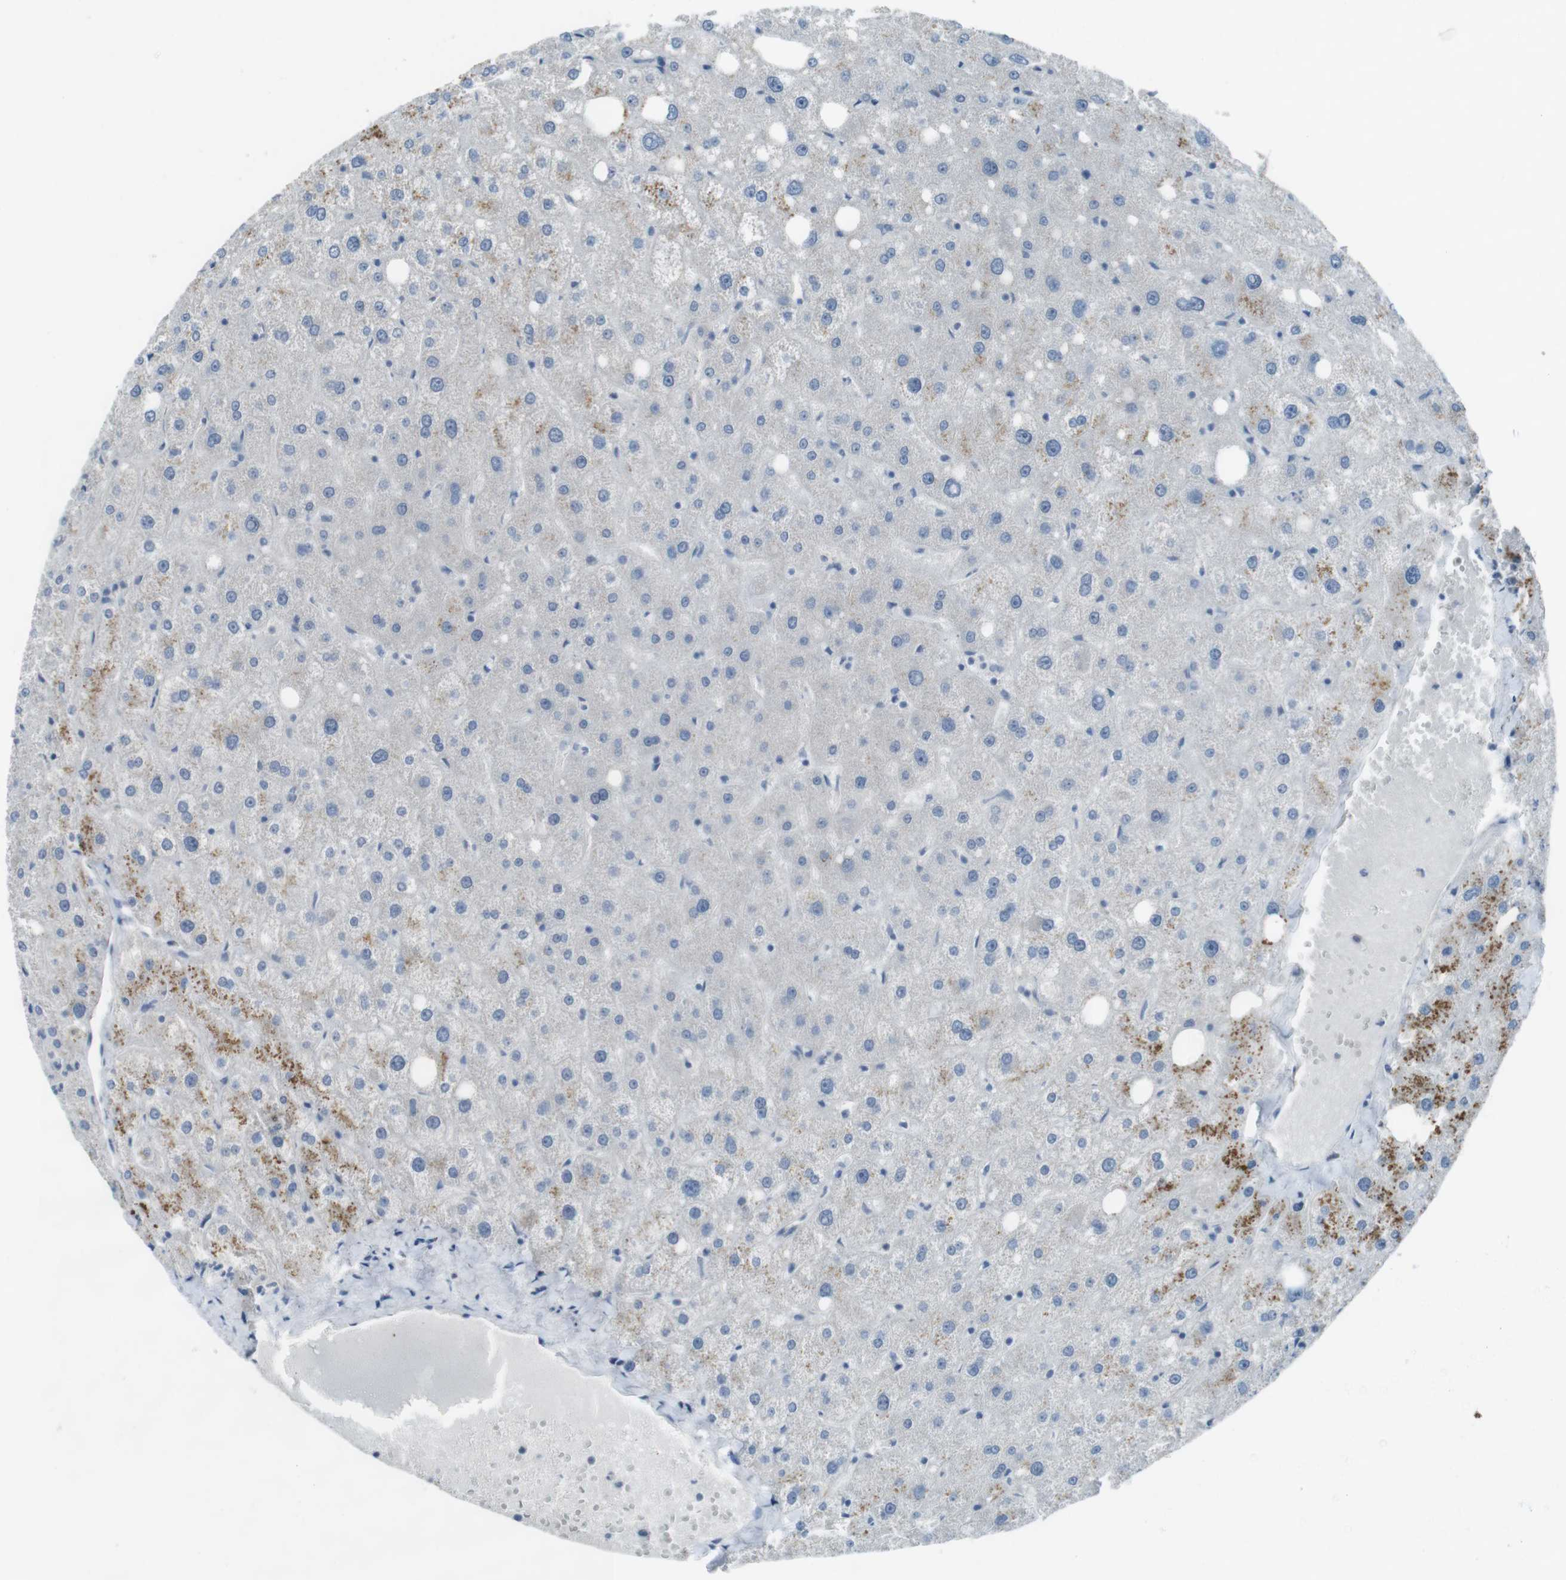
{"staining": {"intensity": "negative", "quantity": "none", "location": "none"}, "tissue": "liver", "cell_type": "Cholangiocytes", "image_type": "normal", "snomed": [{"axis": "morphology", "description": "Normal tissue, NOS"}, {"axis": "topography", "description": "Liver"}], "caption": "Immunohistochemistry histopathology image of normal liver stained for a protein (brown), which exhibits no expression in cholangiocytes.", "gene": "ENTPD7", "patient": {"sex": "male", "age": 73}}